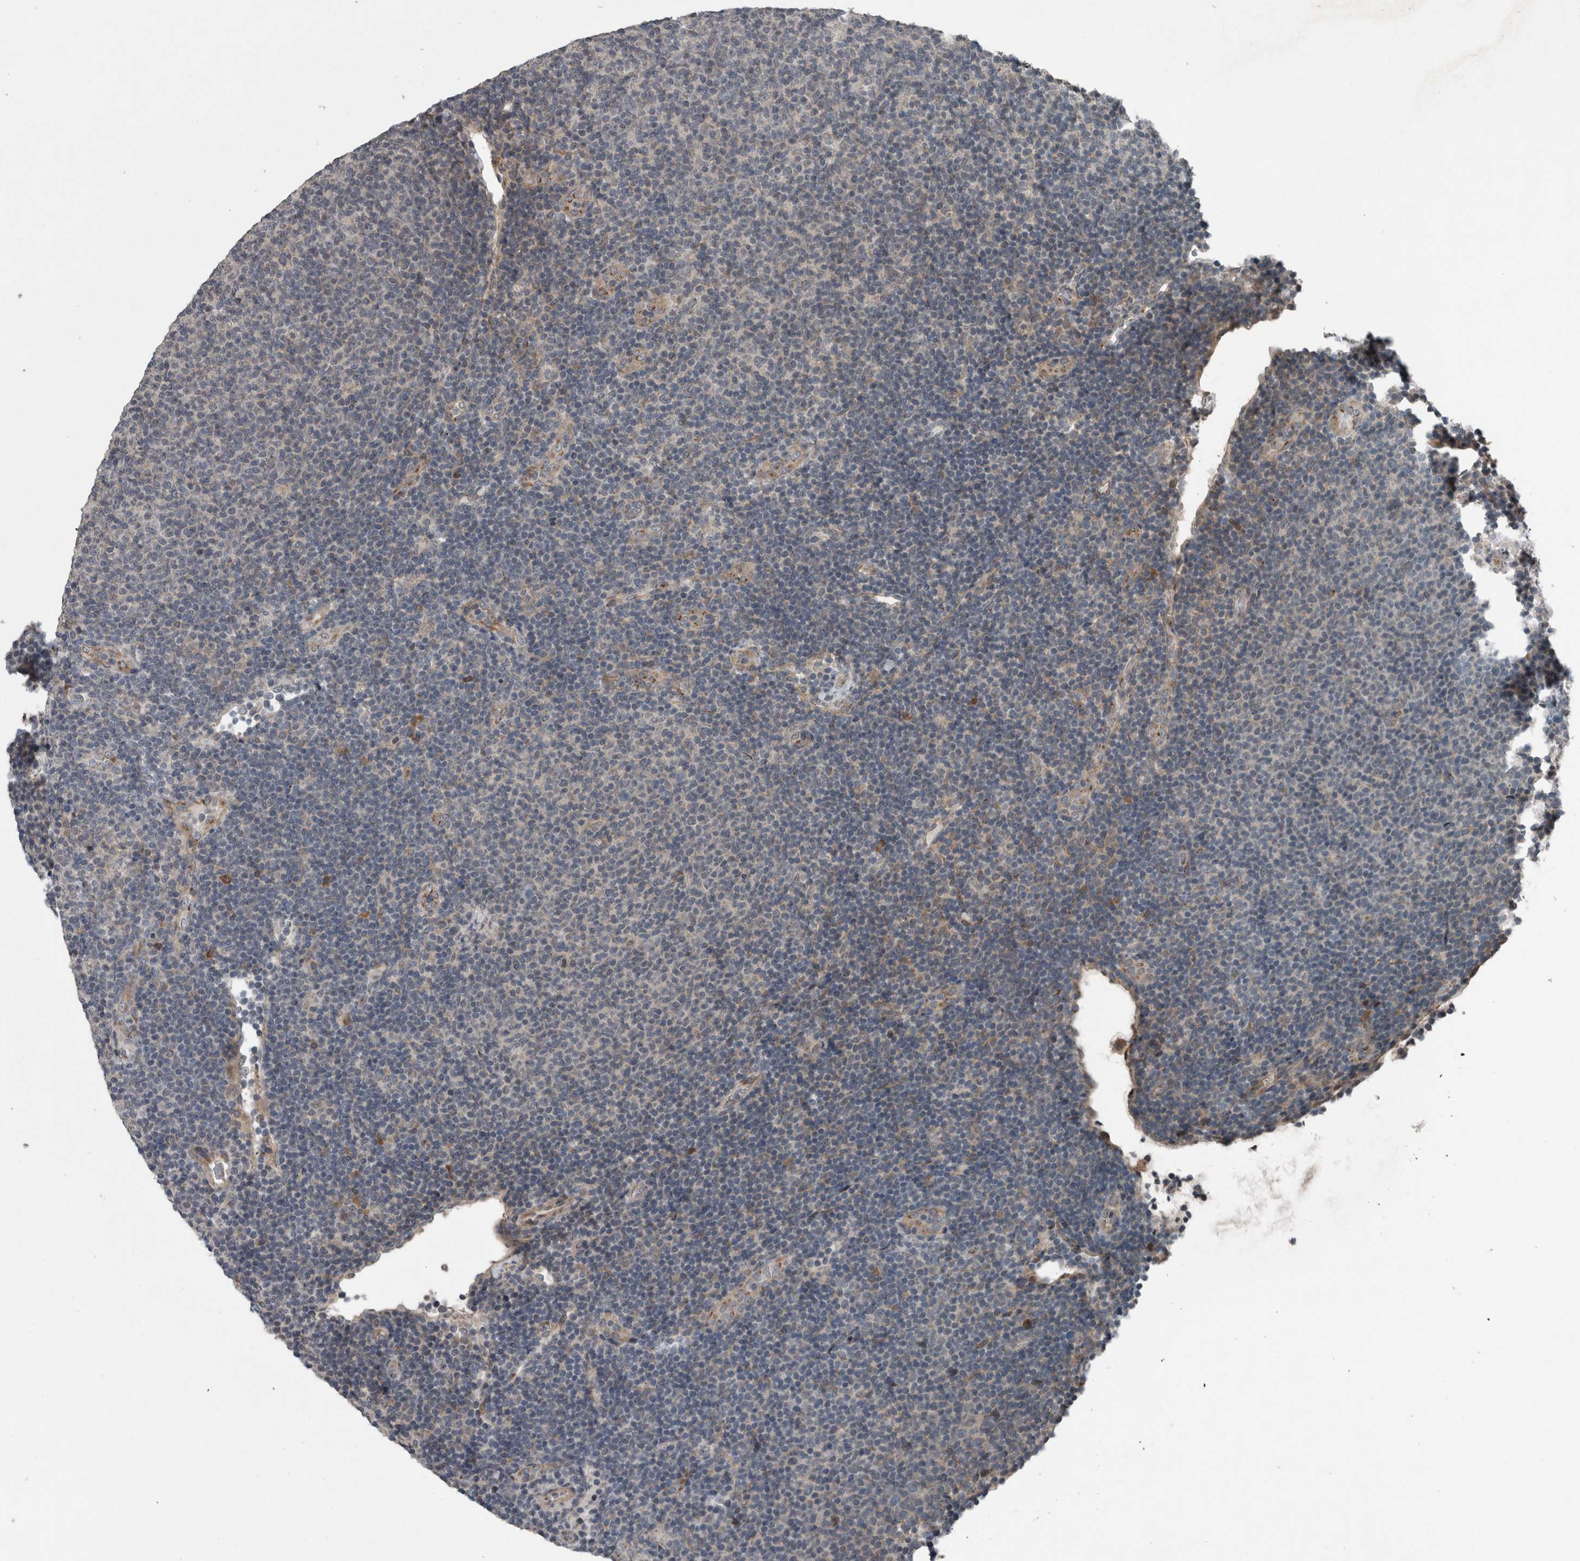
{"staining": {"intensity": "negative", "quantity": "none", "location": "none"}, "tissue": "lymphoma", "cell_type": "Tumor cells", "image_type": "cancer", "snomed": [{"axis": "morphology", "description": "Malignant lymphoma, non-Hodgkin's type, Low grade"}, {"axis": "topography", "description": "Lymph node"}], "caption": "Micrograph shows no significant protein positivity in tumor cells of low-grade malignant lymphoma, non-Hodgkin's type.", "gene": "ZNF345", "patient": {"sex": "male", "age": 66}}